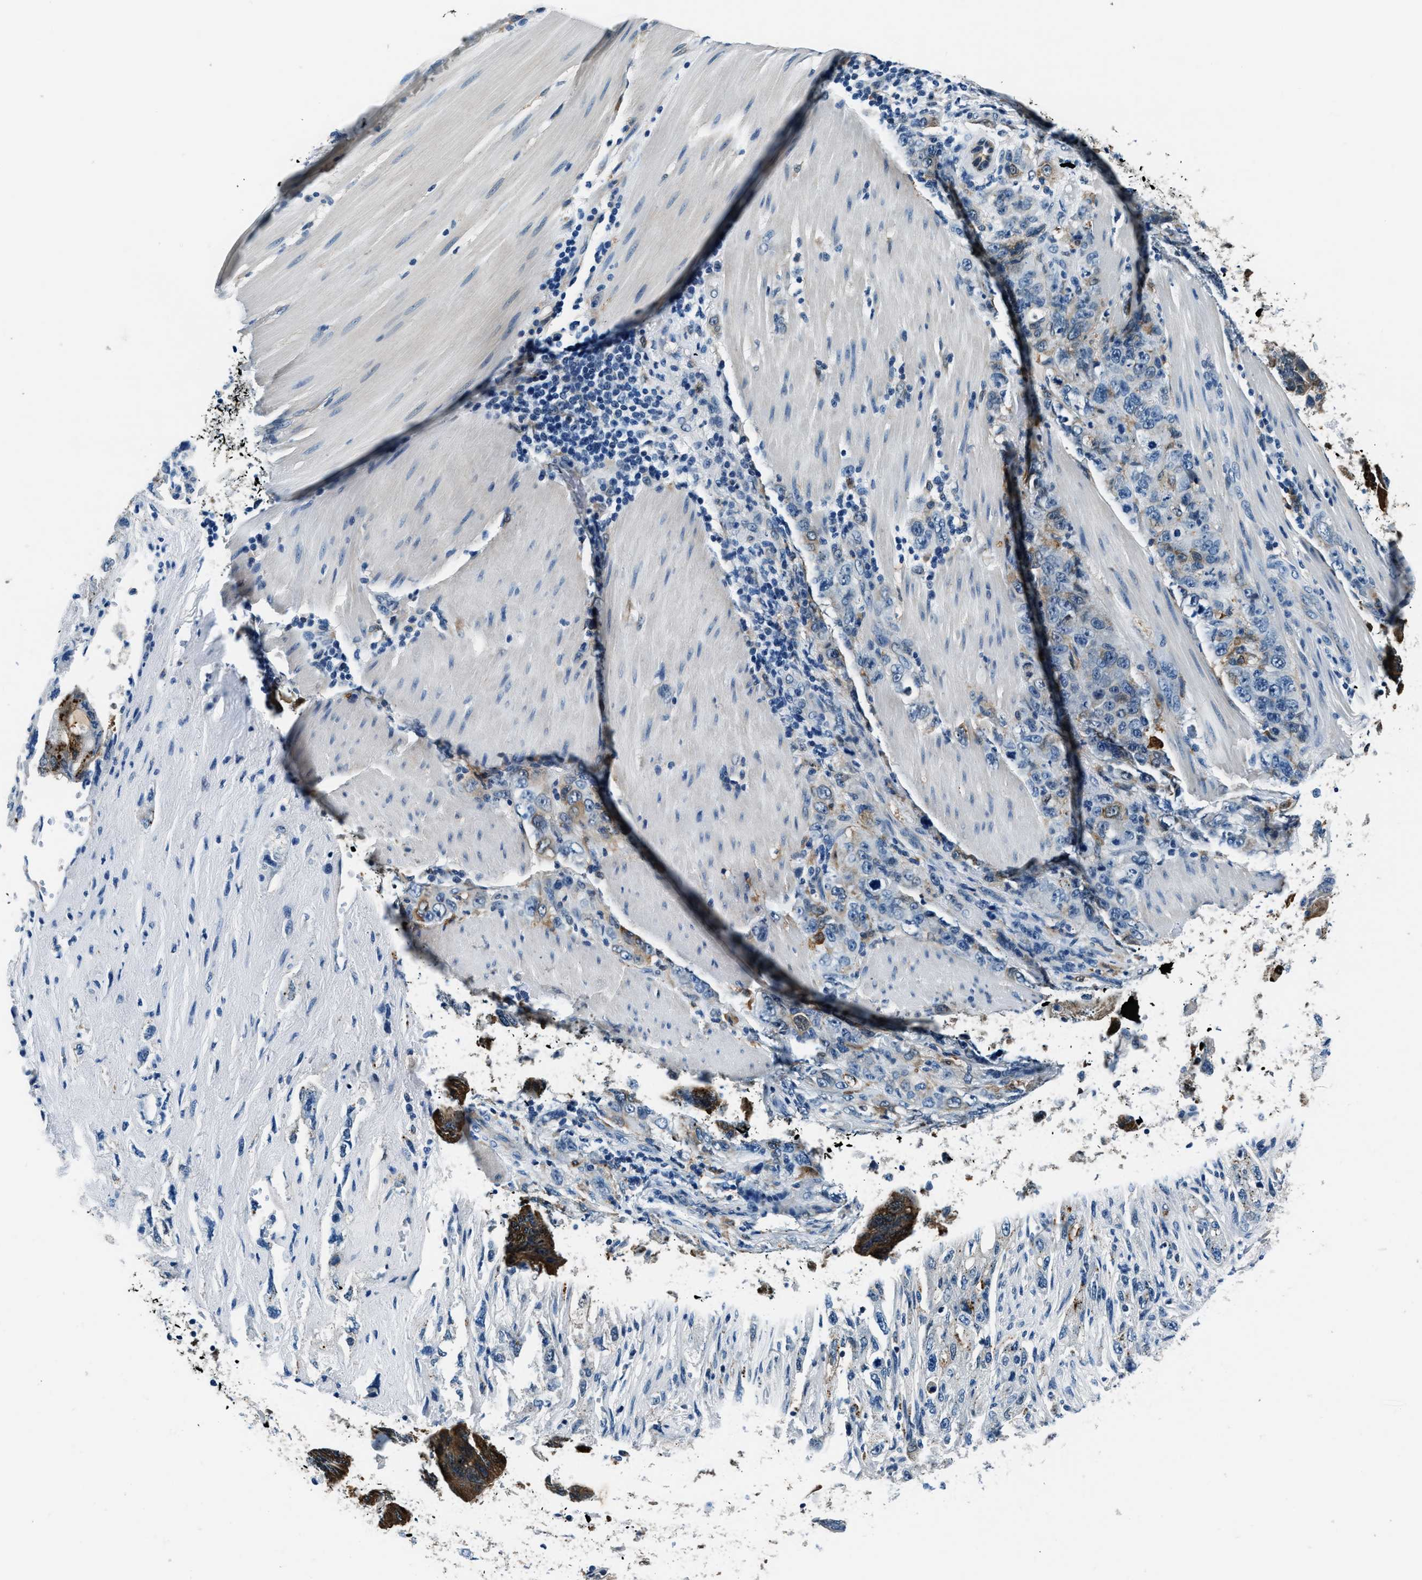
{"staining": {"intensity": "weak", "quantity": "<25%", "location": "cytoplasmic/membranous"}, "tissue": "pancreatic cancer", "cell_type": "Tumor cells", "image_type": "cancer", "snomed": [{"axis": "morphology", "description": "Adenocarcinoma, NOS"}, {"axis": "topography", "description": "Pancreas"}], "caption": "Immunohistochemistry (IHC) of human pancreatic adenocarcinoma demonstrates no staining in tumor cells.", "gene": "PTPDC1", "patient": {"sex": "female", "age": 73}}